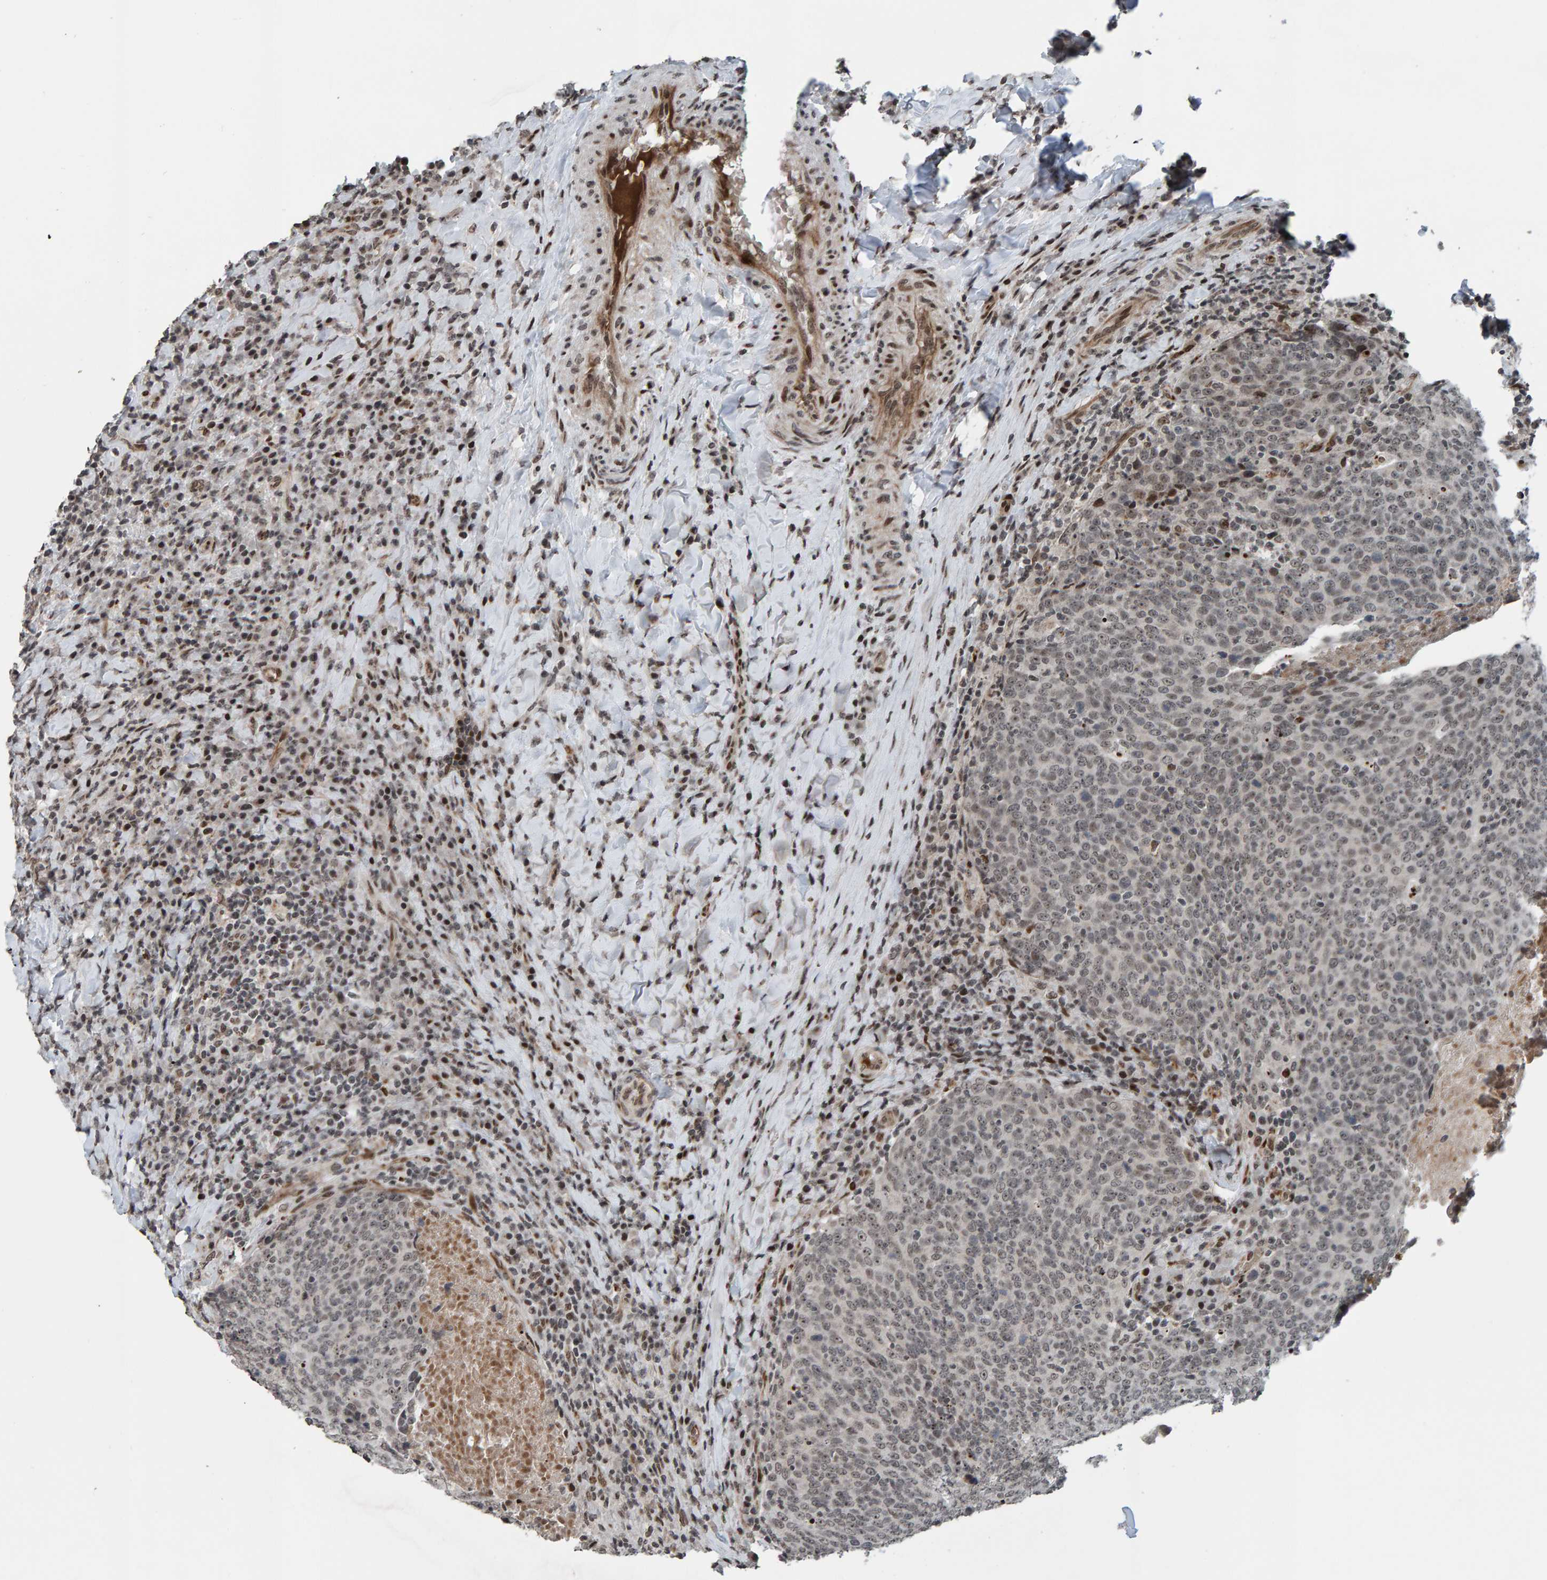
{"staining": {"intensity": "negative", "quantity": "none", "location": "none"}, "tissue": "head and neck cancer", "cell_type": "Tumor cells", "image_type": "cancer", "snomed": [{"axis": "morphology", "description": "Squamous cell carcinoma, NOS"}, {"axis": "morphology", "description": "Squamous cell carcinoma, metastatic, NOS"}, {"axis": "topography", "description": "Lymph node"}, {"axis": "topography", "description": "Head-Neck"}], "caption": "Head and neck cancer (metastatic squamous cell carcinoma) stained for a protein using immunohistochemistry (IHC) shows no staining tumor cells.", "gene": "ZNF366", "patient": {"sex": "male", "age": 62}}